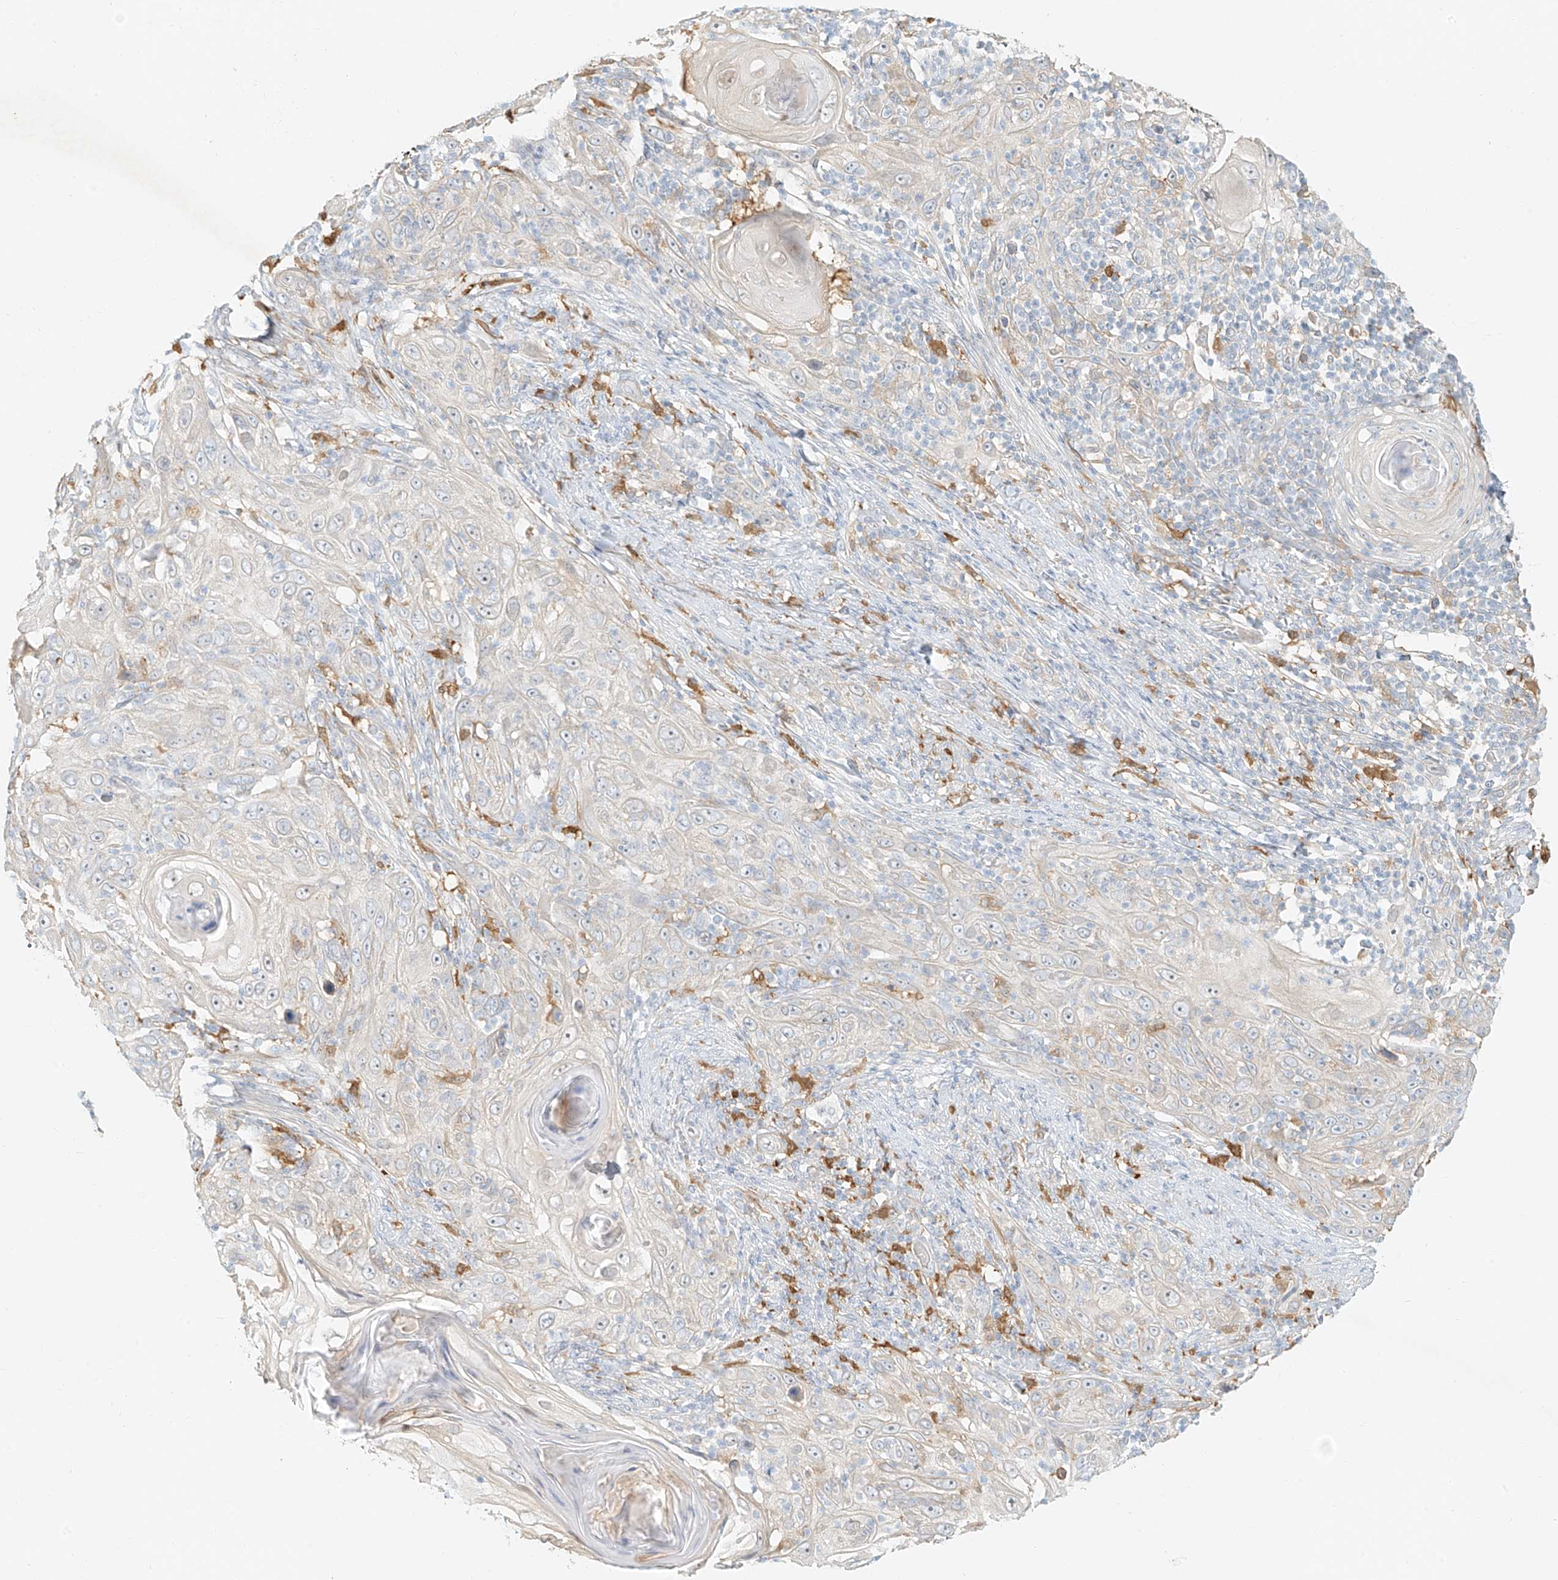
{"staining": {"intensity": "negative", "quantity": "none", "location": "none"}, "tissue": "skin cancer", "cell_type": "Tumor cells", "image_type": "cancer", "snomed": [{"axis": "morphology", "description": "Squamous cell carcinoma, NOS"}, {"axis": "topography", "description": "Skin"}], "caption": "Skin cancer (squamous cell carcinoma) was stained to show a protein in brown. There is no significant positivity in tumor cells.", "gene": "UPK1B", "patient": {"sex": "female", "age": 88}}